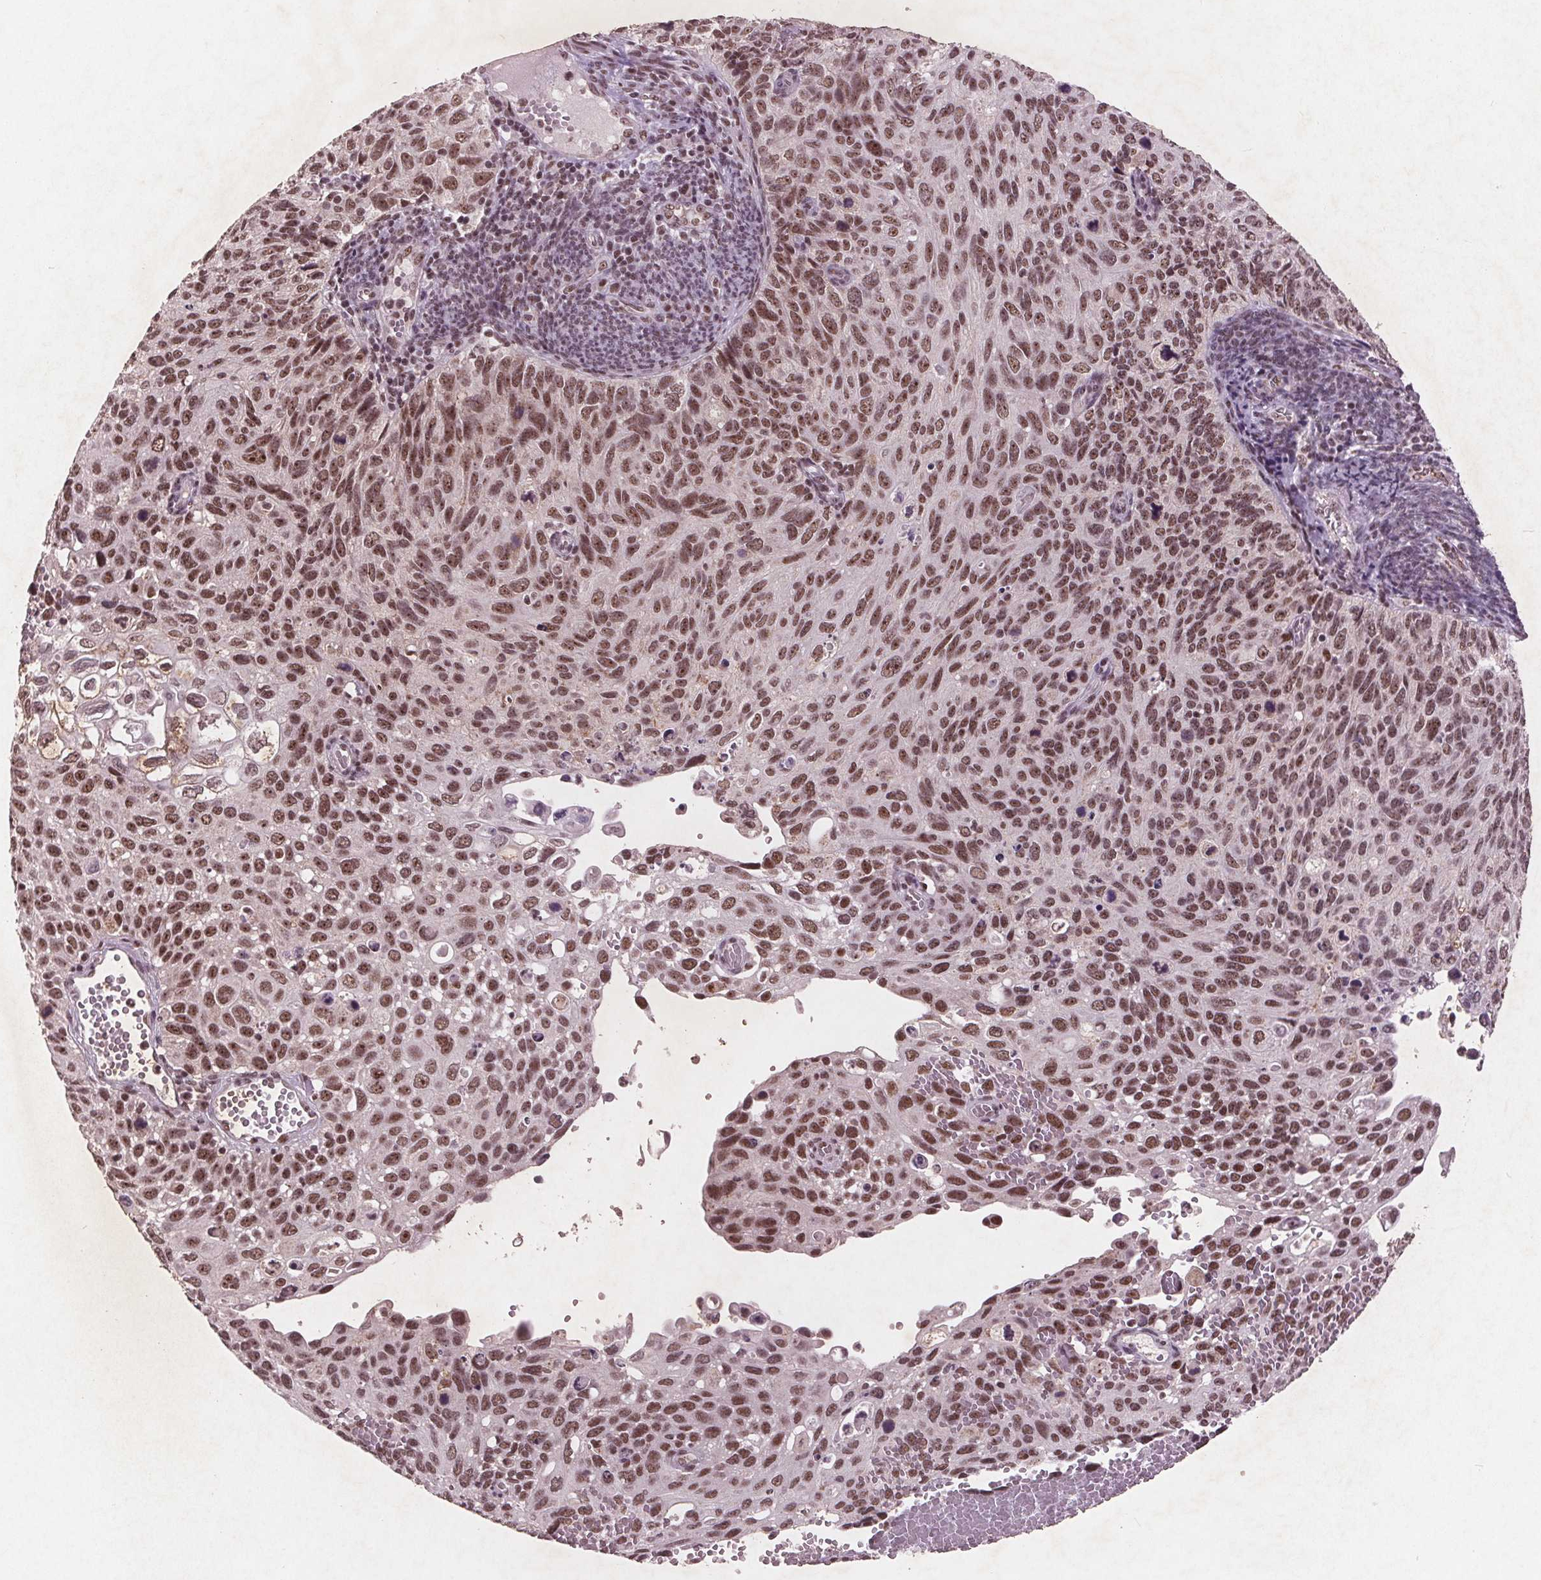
{"staining": {"intensity": "moderate", "quantity": ">75%", "location": "nuclear"}, "tissue": "cervical cancer", "cell_type": "Tumor cells", "image_type": "cancer", "snomed": [{"axis": "morphology", "description": "Squamous cell carcinoma, NOS"}, {"axis": "topography", "description": "Cervix"}], "caption": "A micrograph of squamous cell carcinoma (cervical) stained for a protein shows moderate nuclear brown staining in tumor cells. (Brightfield microscopy of DAB IHC at high magnification).", "gene": "RPS6KA2", "patient": {"sex": "female", "age": 70}}